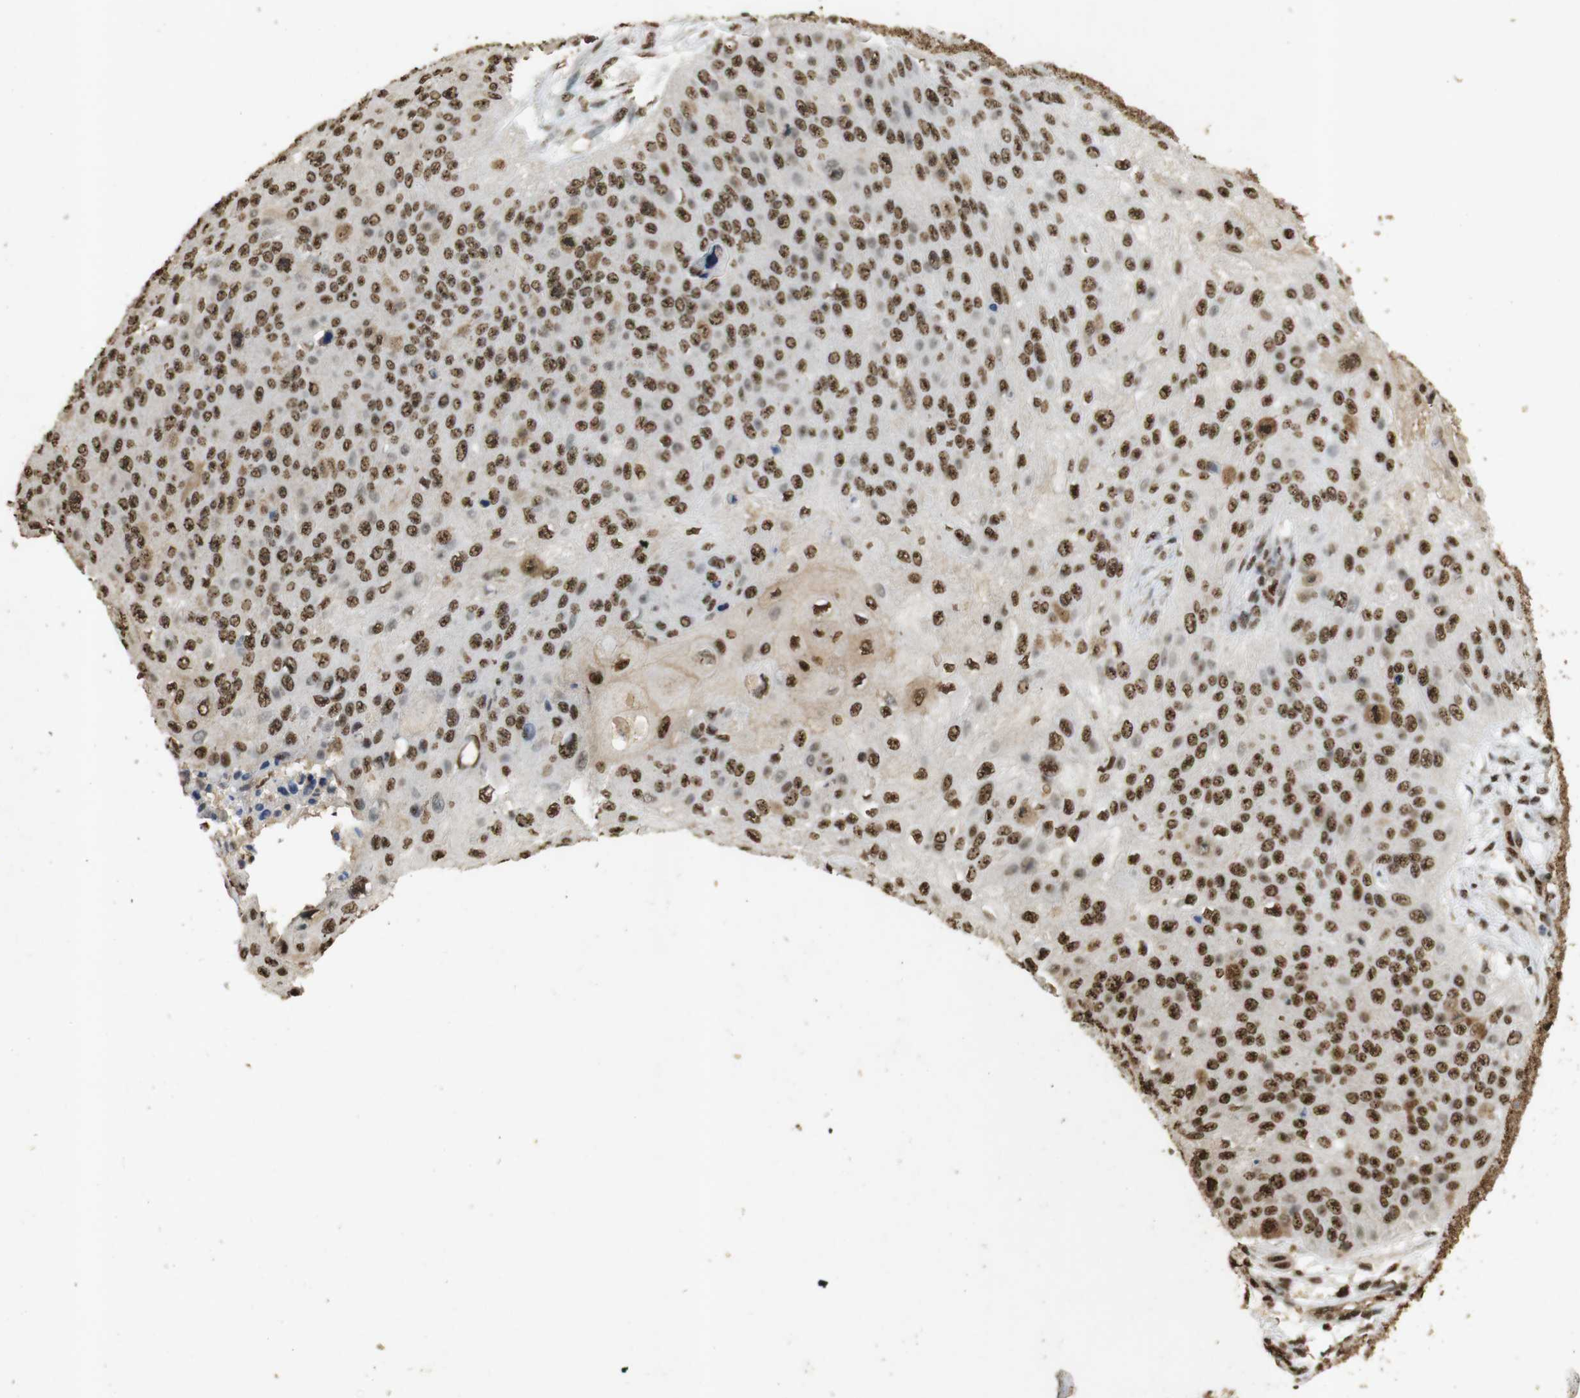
{"staining": {"intensity": "strong", "quantity": ">75%", "location": "nuclear"}, "tissue": "skin cancer", "cell_type": "Tumor cells", "image_type": "cancer", "snomed": [{"axis": "morphology", "description": "Squamous cell carcinoma, NOS"}, {"axis": "topography", "description": "Skin"}], "caption": "Immunohistochemistry histopathology image of human skin cancer stained for a protein (brown), which exhibits high levels of strong nuclear staining in about >75% of tumor cells.", "gene": "GATA4", "patient": {"sex": "female", "age": 80}}